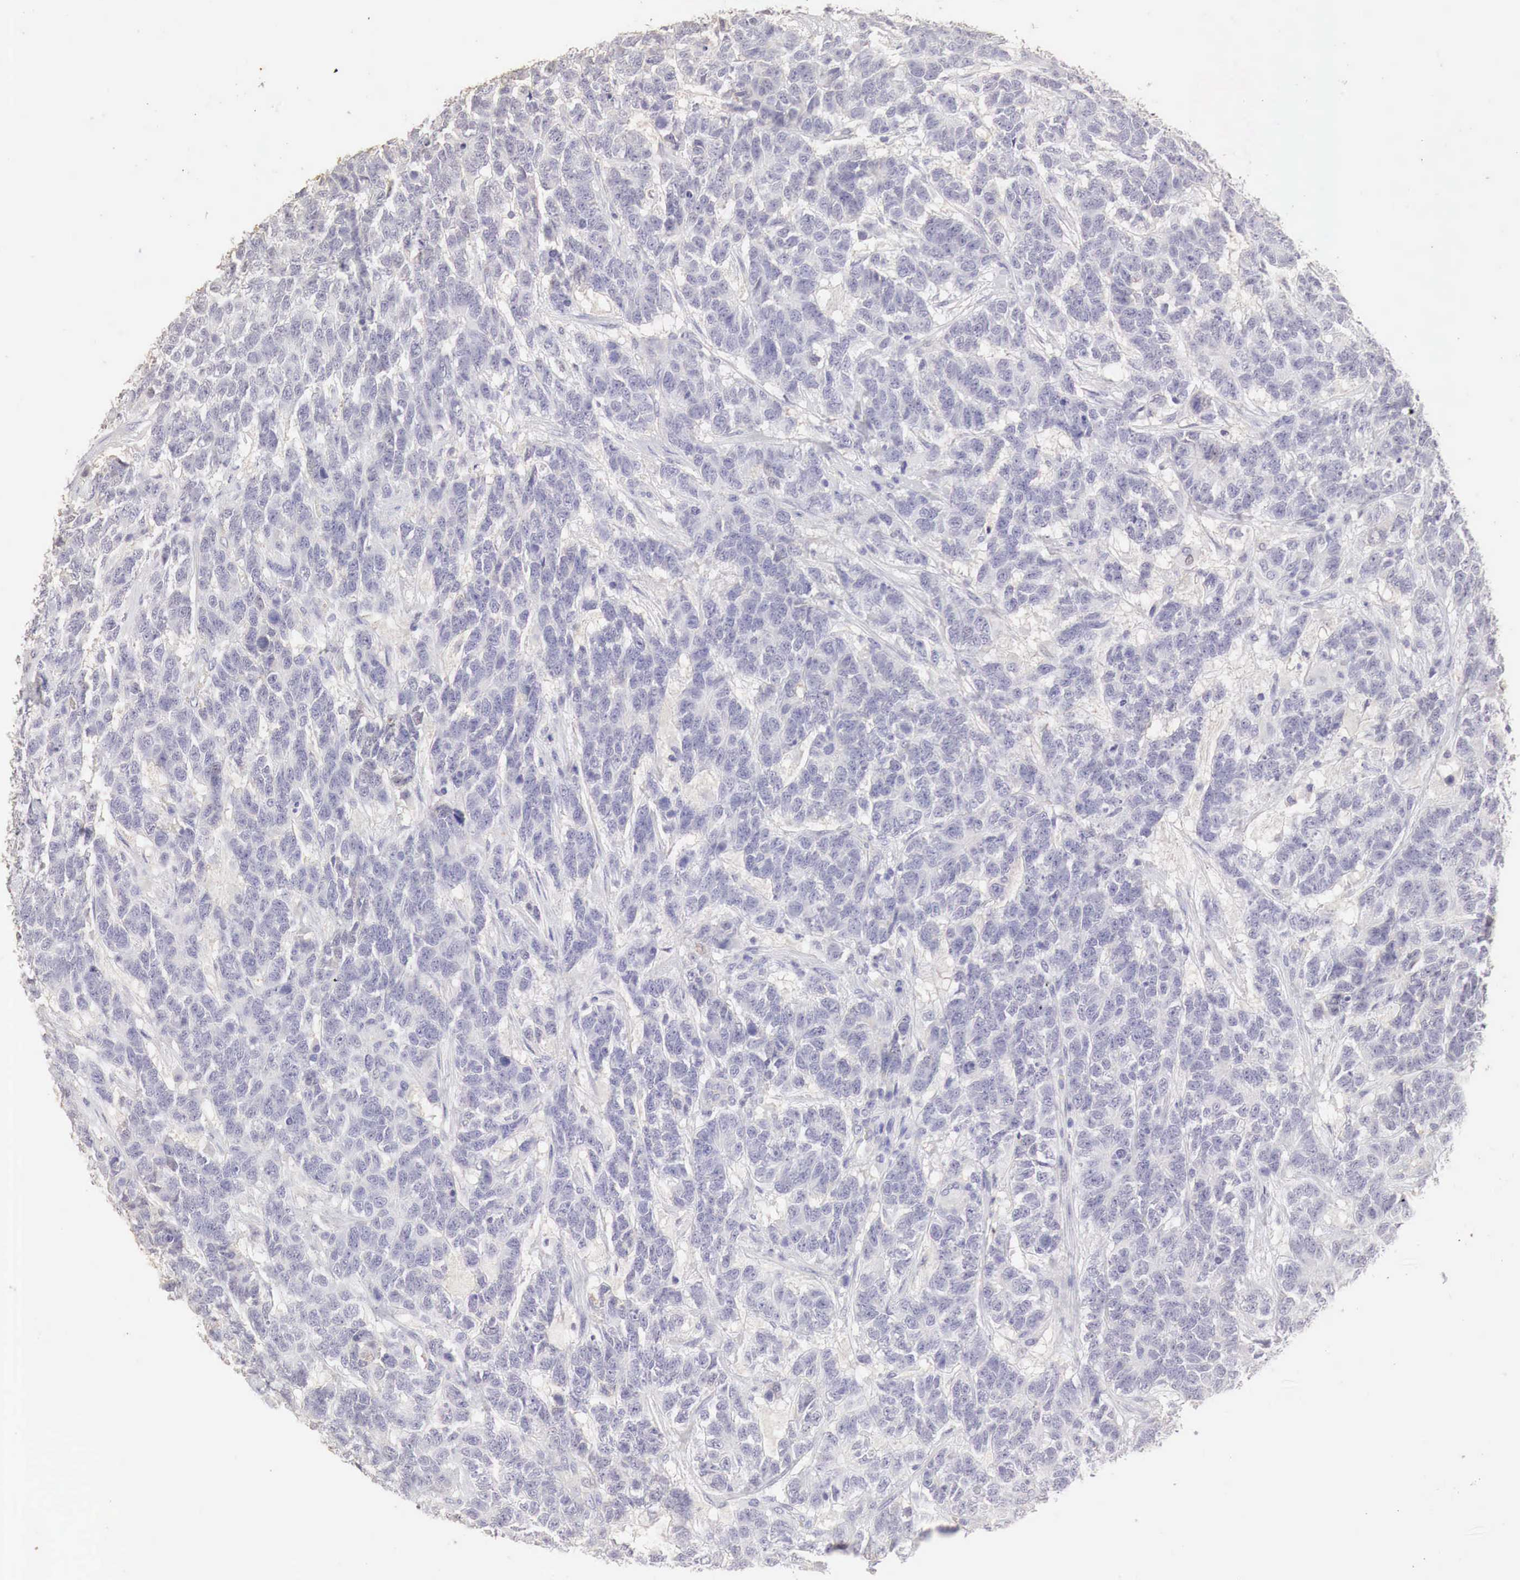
{"staining": {"intensity": "negative", "quantity": "none", "location": "none"}, "tissue": "testis cancer", "cell_type": "Tumor cells", "image_type": "cancer", "snomed": [{"axis": "morphology", "description": "Carcinoma, Embryonal, NOS"}, {"axis": "topography", "description": "Testis"}], "caption": "Tumor cells show no significant protein positivity in testis embryonal carcinoma.", "gene": "OTC", "patient": {"sex": "male", "age": 26}}